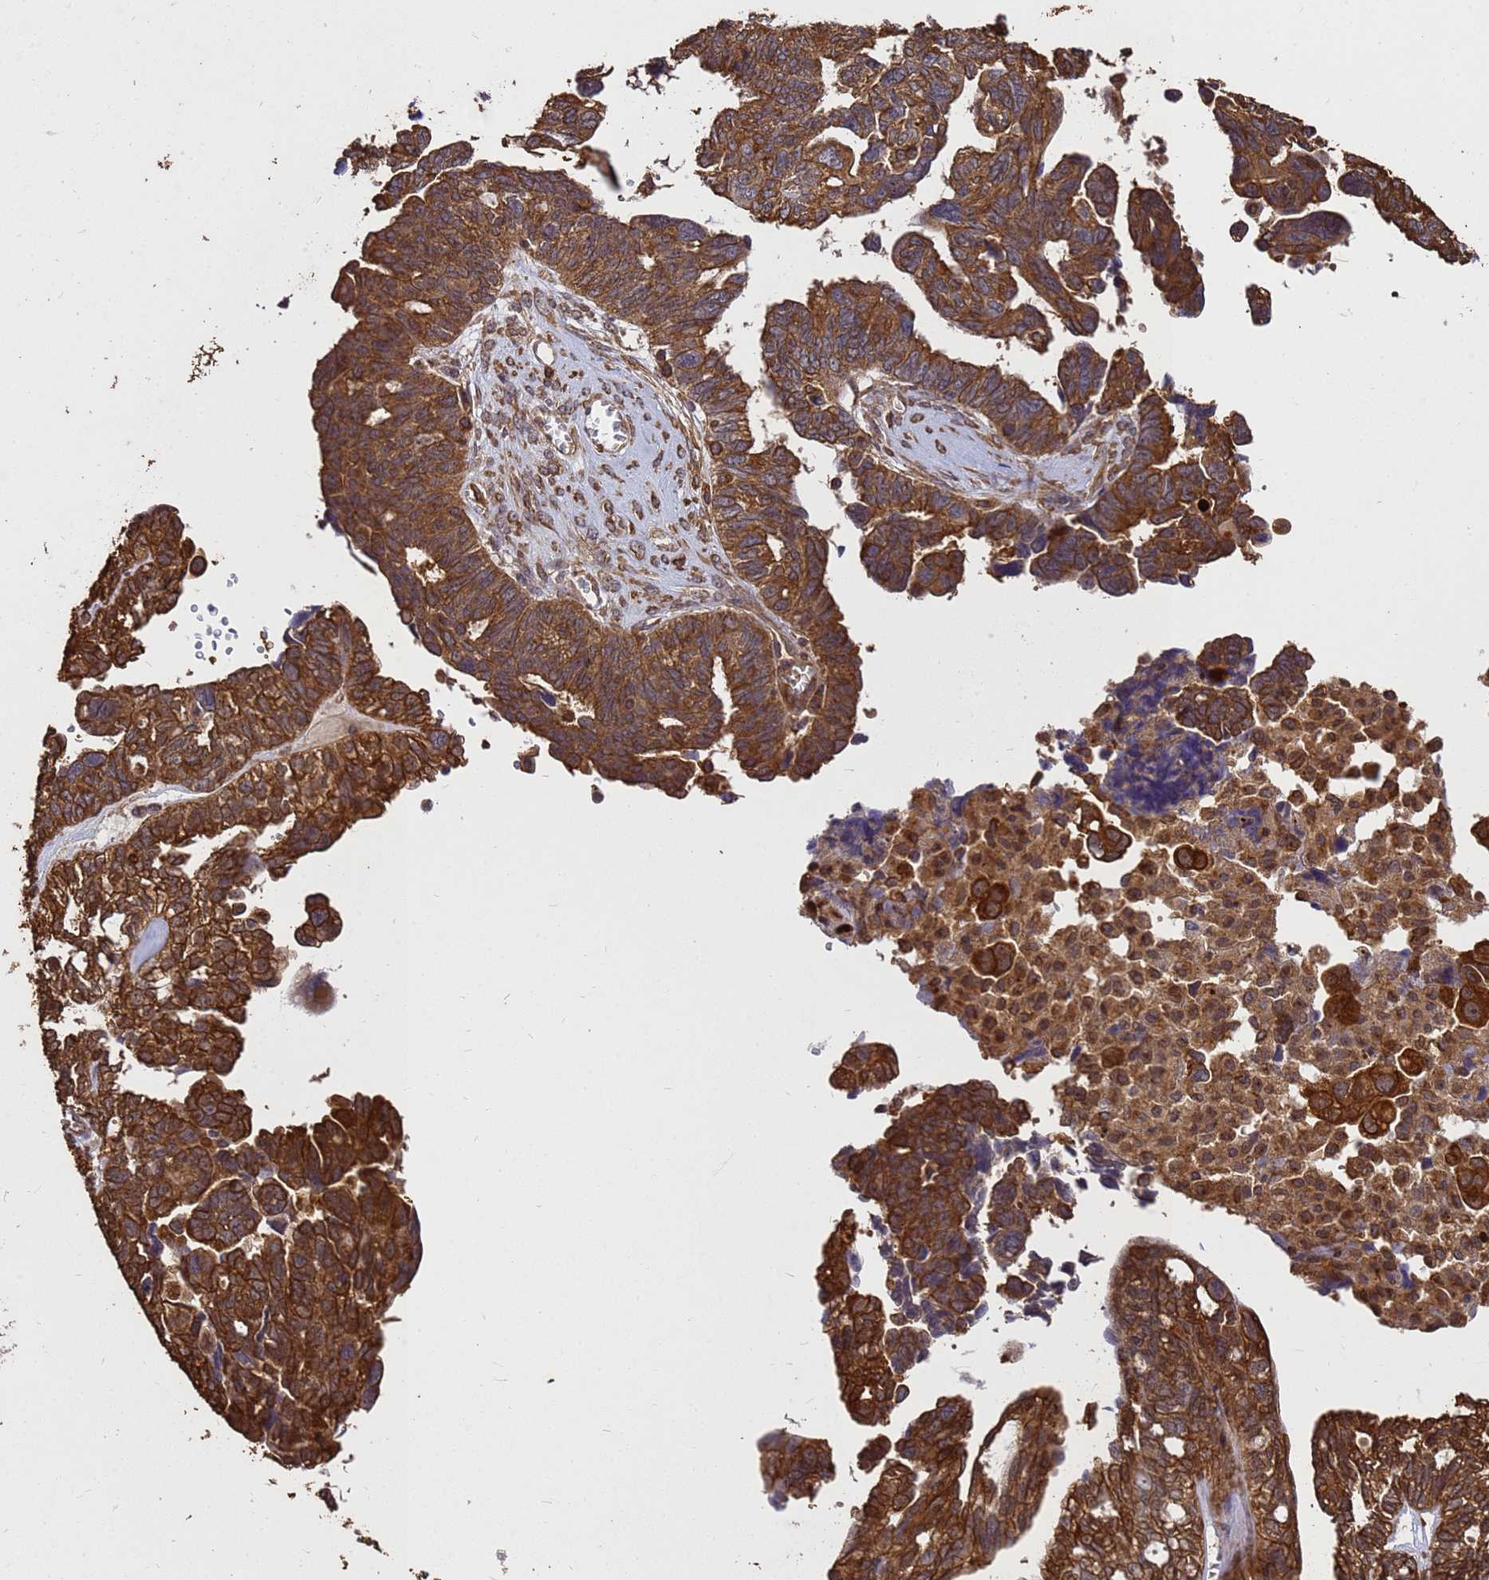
{"staining": {"intensity": "moderate", "quantity": ">75%", "location": "cytoplasmic/membranous"}, "tissue": "ovarian cancer", "cell_type": "Tumor cells", "image_type": "cancer", "snomed": [{"axis": "morphology", "description": "Cystadenocarcinoma, serous, NOS"}, {"axis": "topography", "description": "Ovary"}], "caption": "Immunohistochemistry (IHC) histopathology image of neoplastic tissue: ovarian serous cystadenocarcinoma stained using IHC reveals medium levels of moderate protein expression localized specifically in the cytoplasmic/membranous of tumor cells, appearing as a cytoplasmic/membranous brown color.", "gene": "ZNF618", "patient": {"sex": "female", "age": 79}}